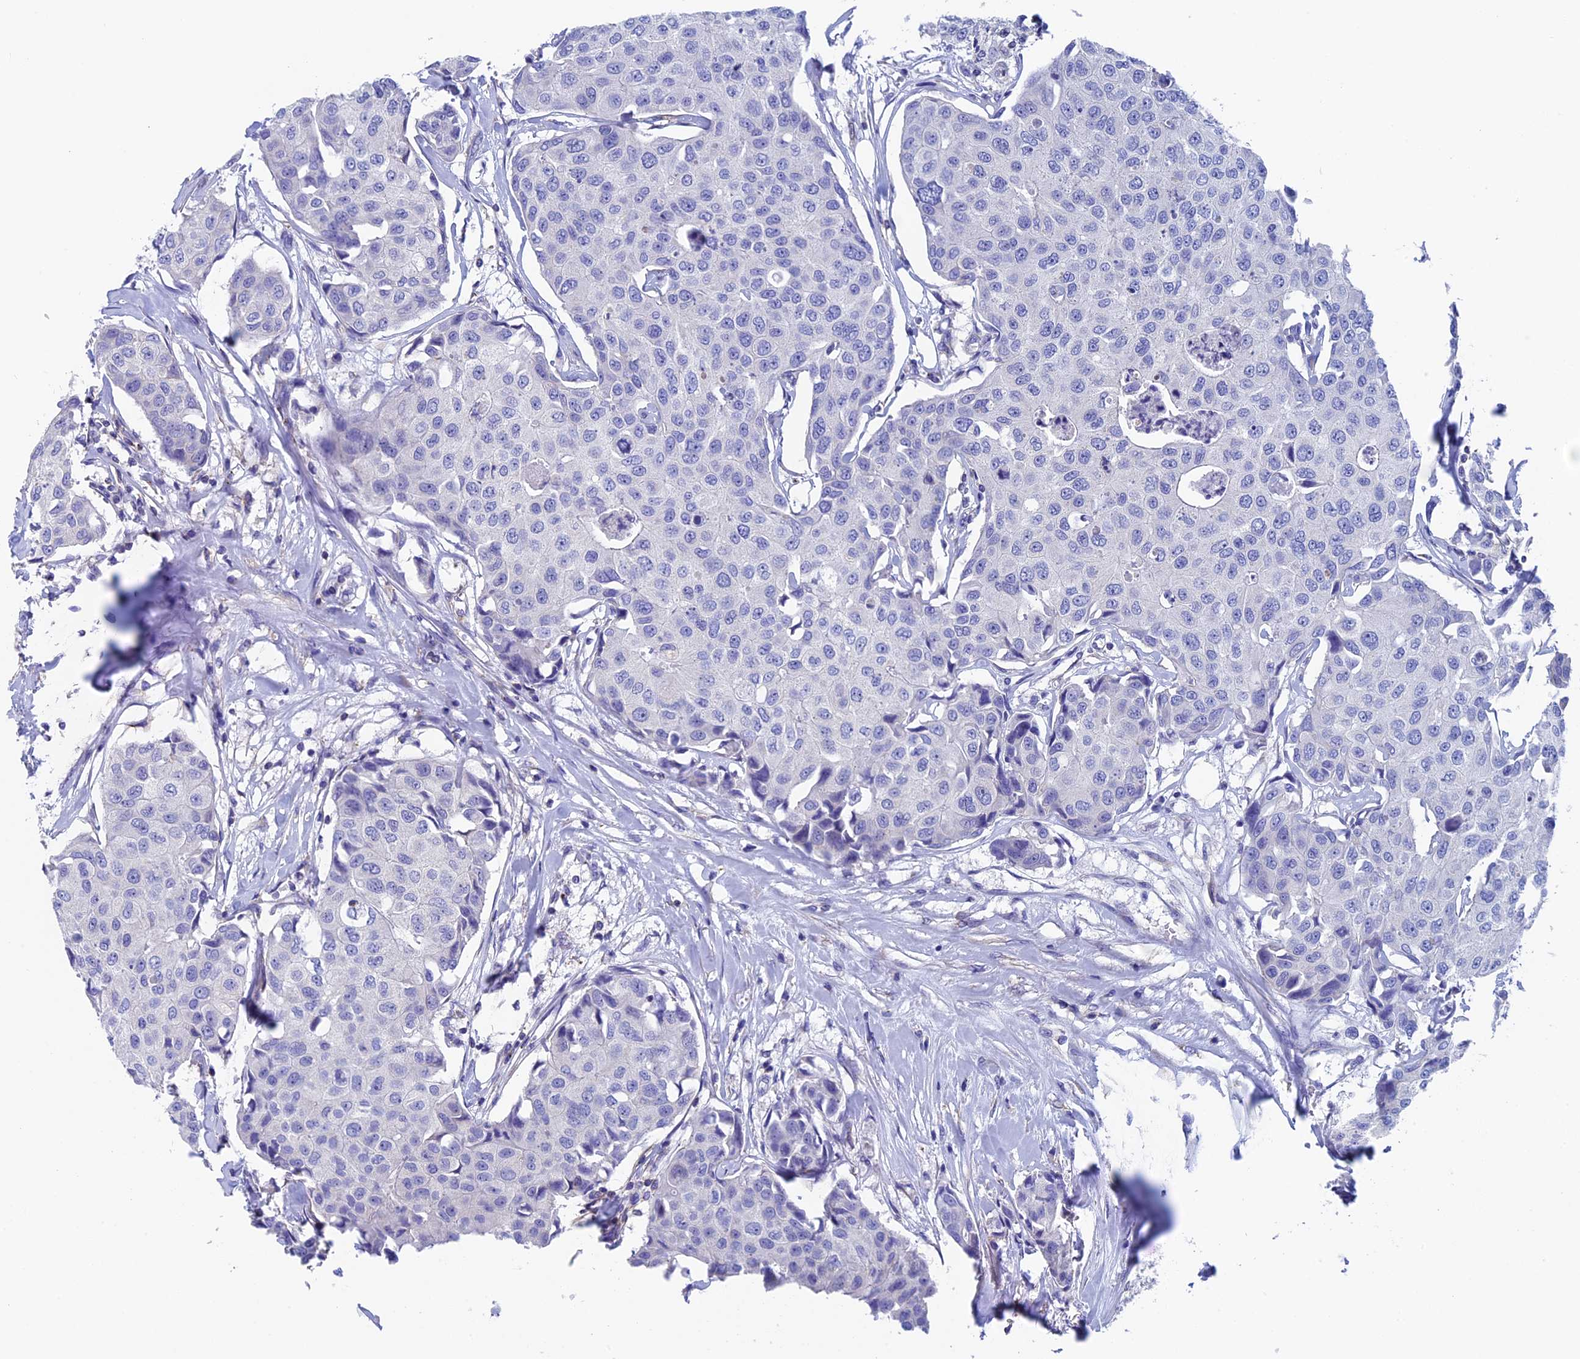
{"staining": {"intensity": "negative", "quantity": "none", "location": "none"}, "tissue": "breast cancer", "cell_type": "Tumor cells", "image_type": "cancer", "snomed": [{"axis": "morphology", "description": "Duct carcinoma"}, {"axis": "topography", "description": "Breast"}], "caption": "The IHC image has no significant positivity in tumor cells of breast cancer (infiltrating ductal carcinoma) tissue.", "gene": "SEPTIN1", "patient": {"sex": "female", "age": 80}}